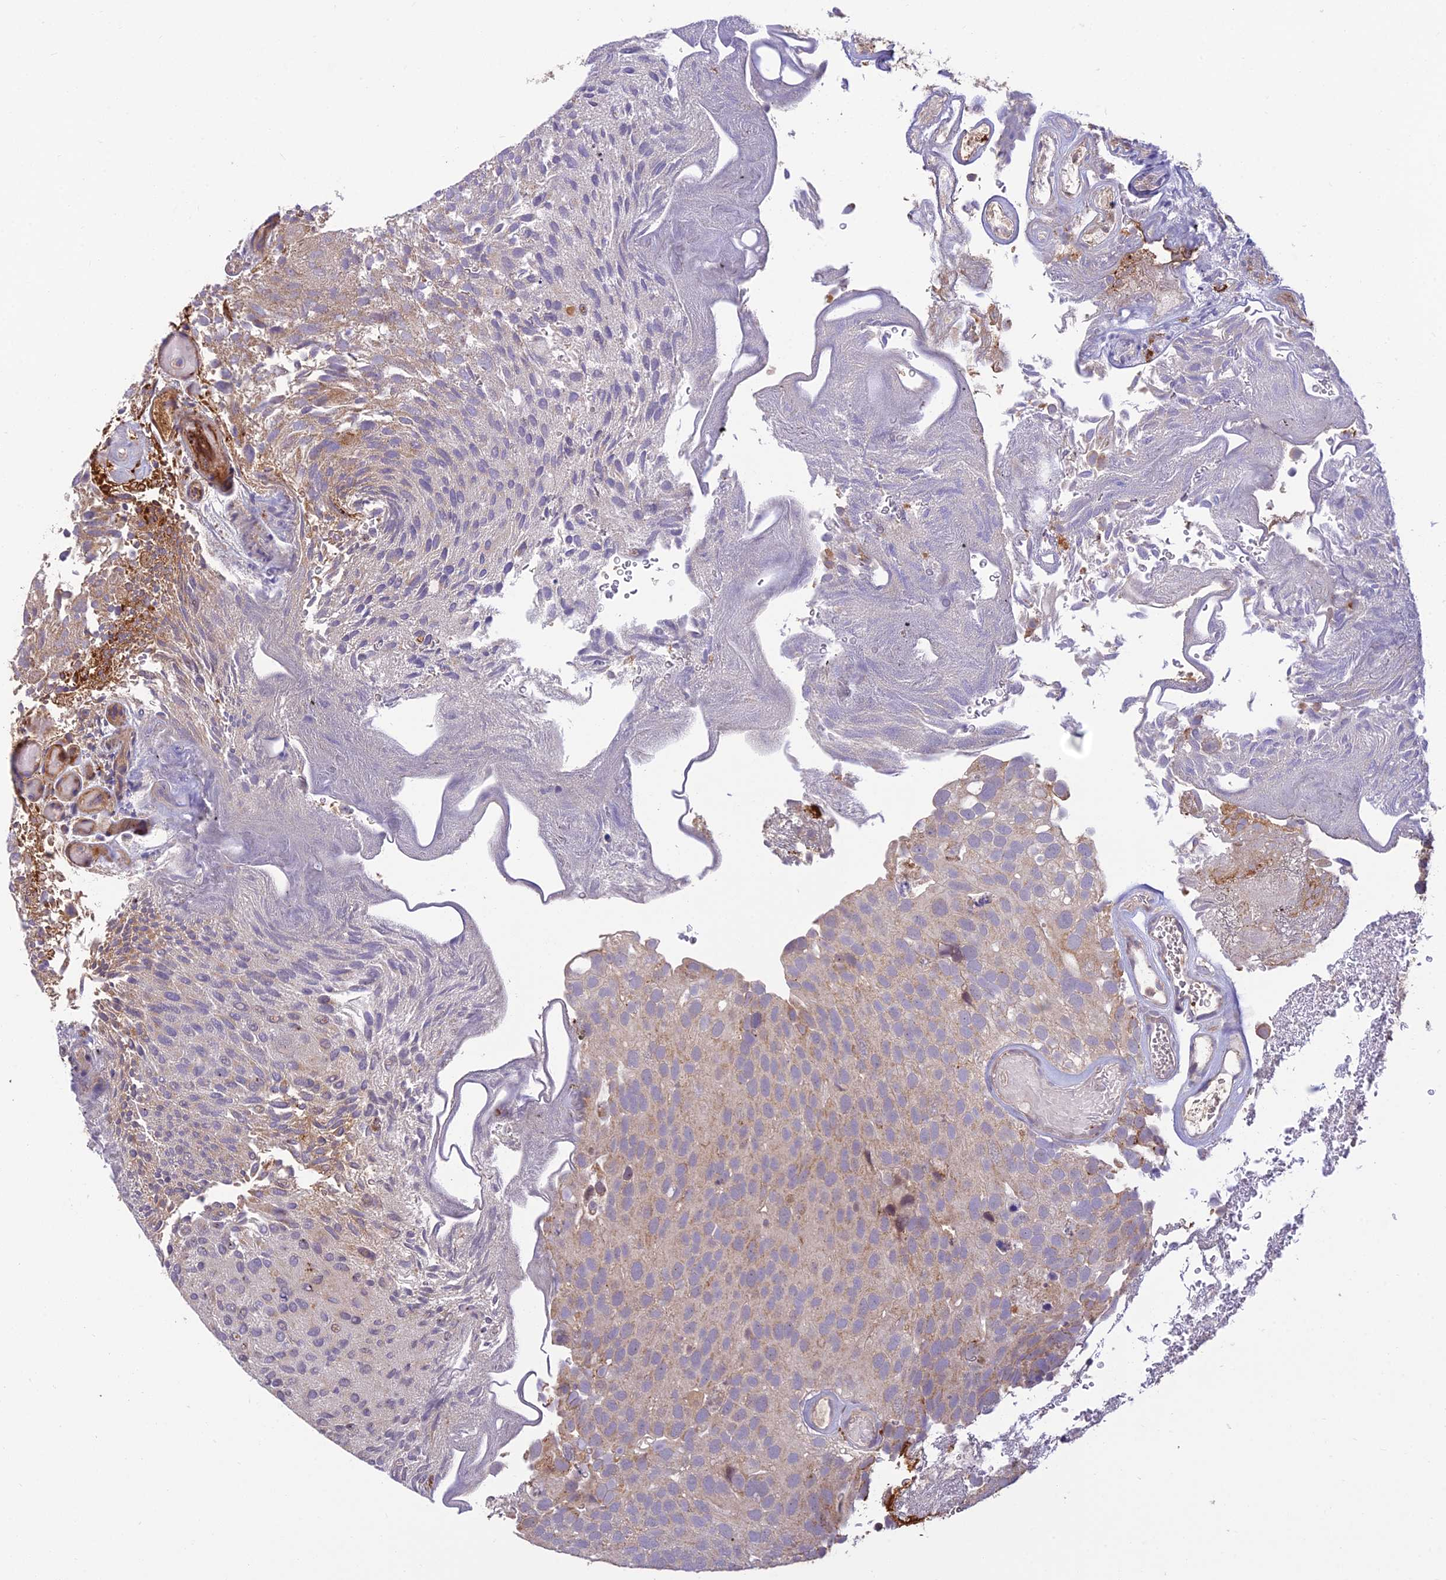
{"staining": {"intensity": "weak", "quantity": ">75%", "location": "cytoplasmic/membranous"}, "tissue": "urothelial cancer", "cell_type": "Tumor cells", "image_type": "cancer", "snomed": [{"axis": "morphology", "description": "Urothelial carcinoma, Low grade"}, {"axis": "topography", "description": "Urinary bladder"}], "caption": "This image exhibits immunohistochemistry (IHC) staining of human urothelial cancer, with low weak cytoplasmic/membranous expression in about >75% of tumor cells.", "gene": "ASPDH", "patient": {"sex": "male", "age": 78}}